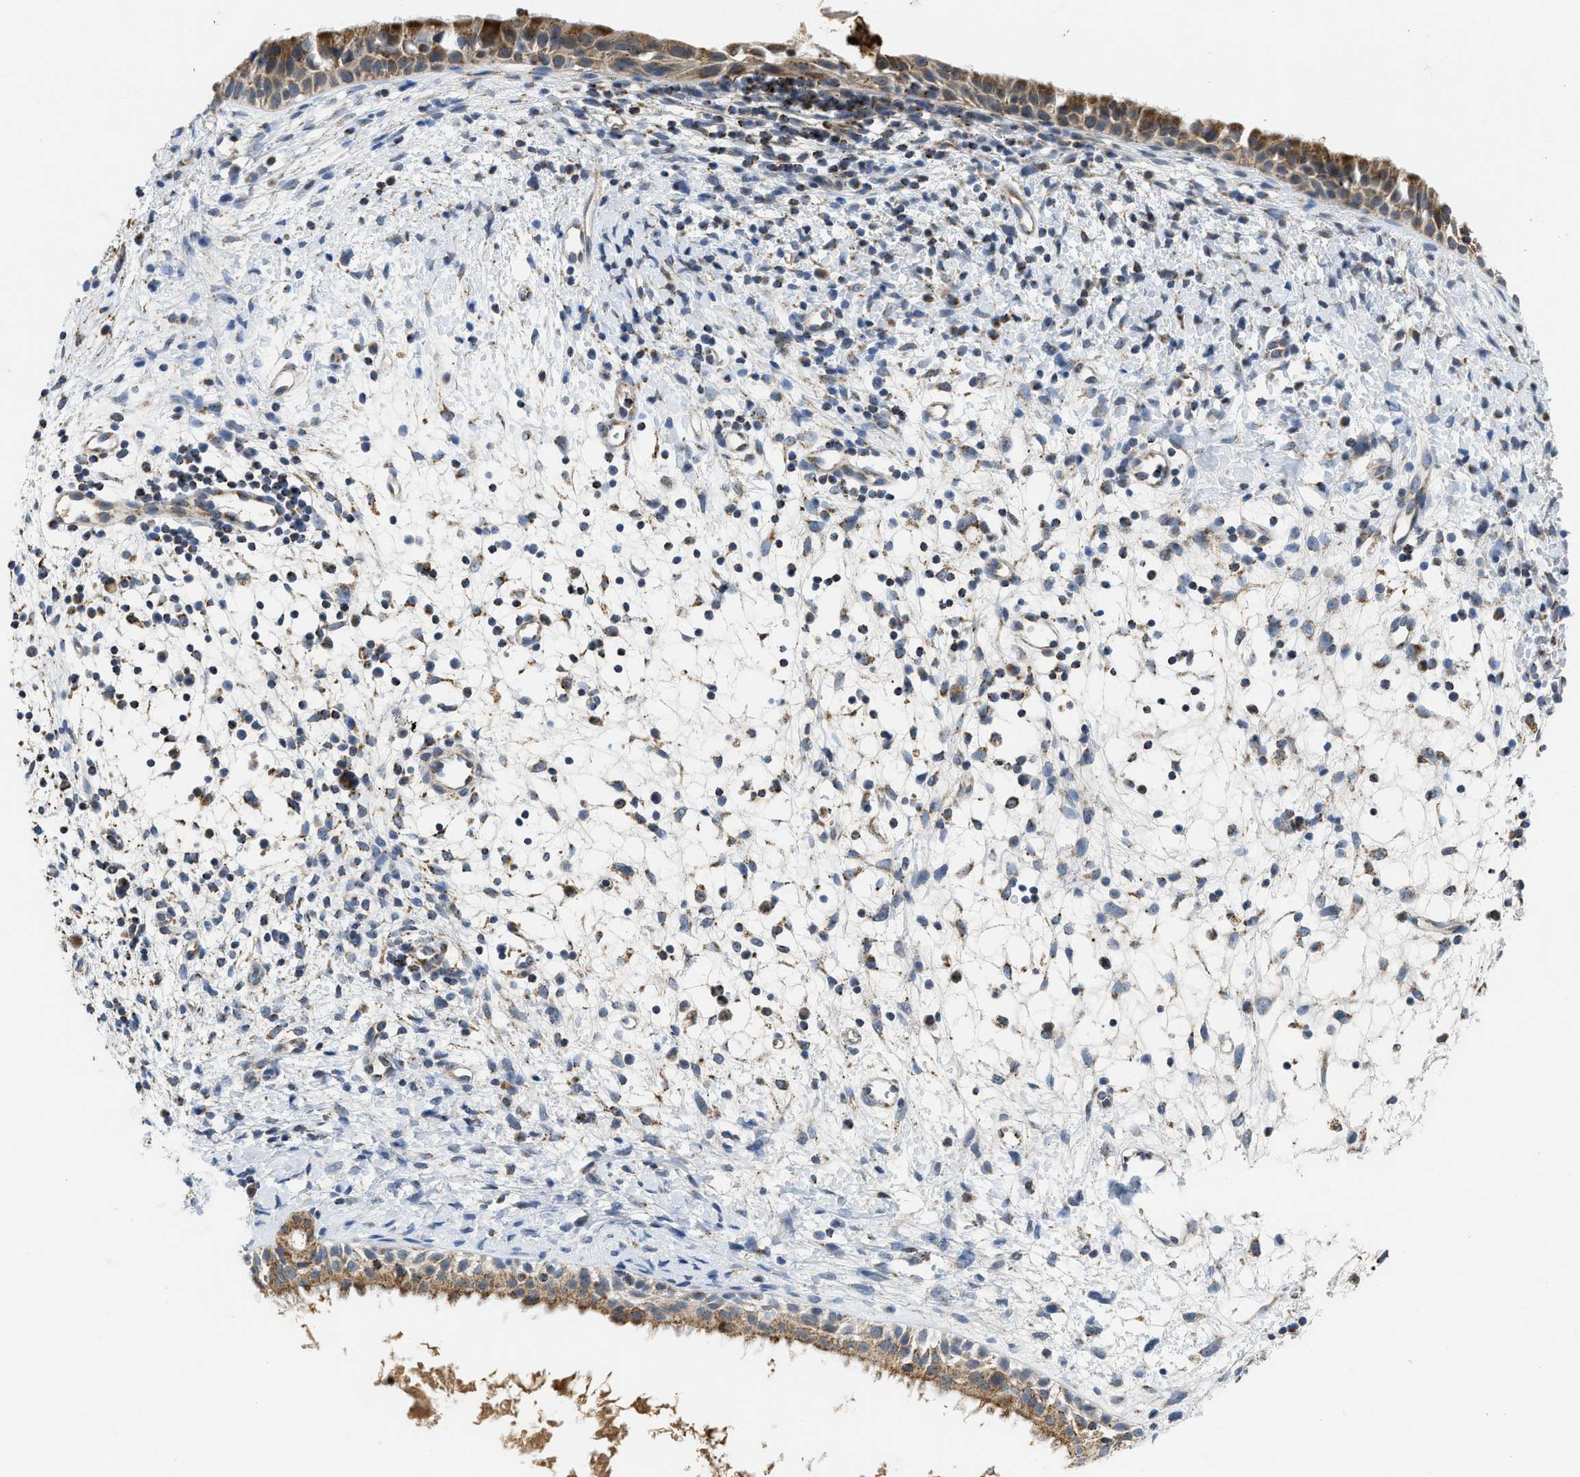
{"staining": {"intensity": "moderate", "quantity": ">75%", "location": "cytoplasmic/membranous"}, "tissue": "nasopharynx", "cell_type": "Respiratory epithelial cells", "image_type": "normal", "snomed": [{"axis": "morphology", "description": "Normal tissue, NOS"}, {"axis": "topography", "description": "Nasopharynx"}], "caption": "Immunohistochemical staining of normal human nasopharynx reveals medium levels of moderate cytoplasmic/membranous staining in about >75% of respiratory epithelial cells.", "gene": "GATD3", "patient": {"sex": "male", "age": 22}}